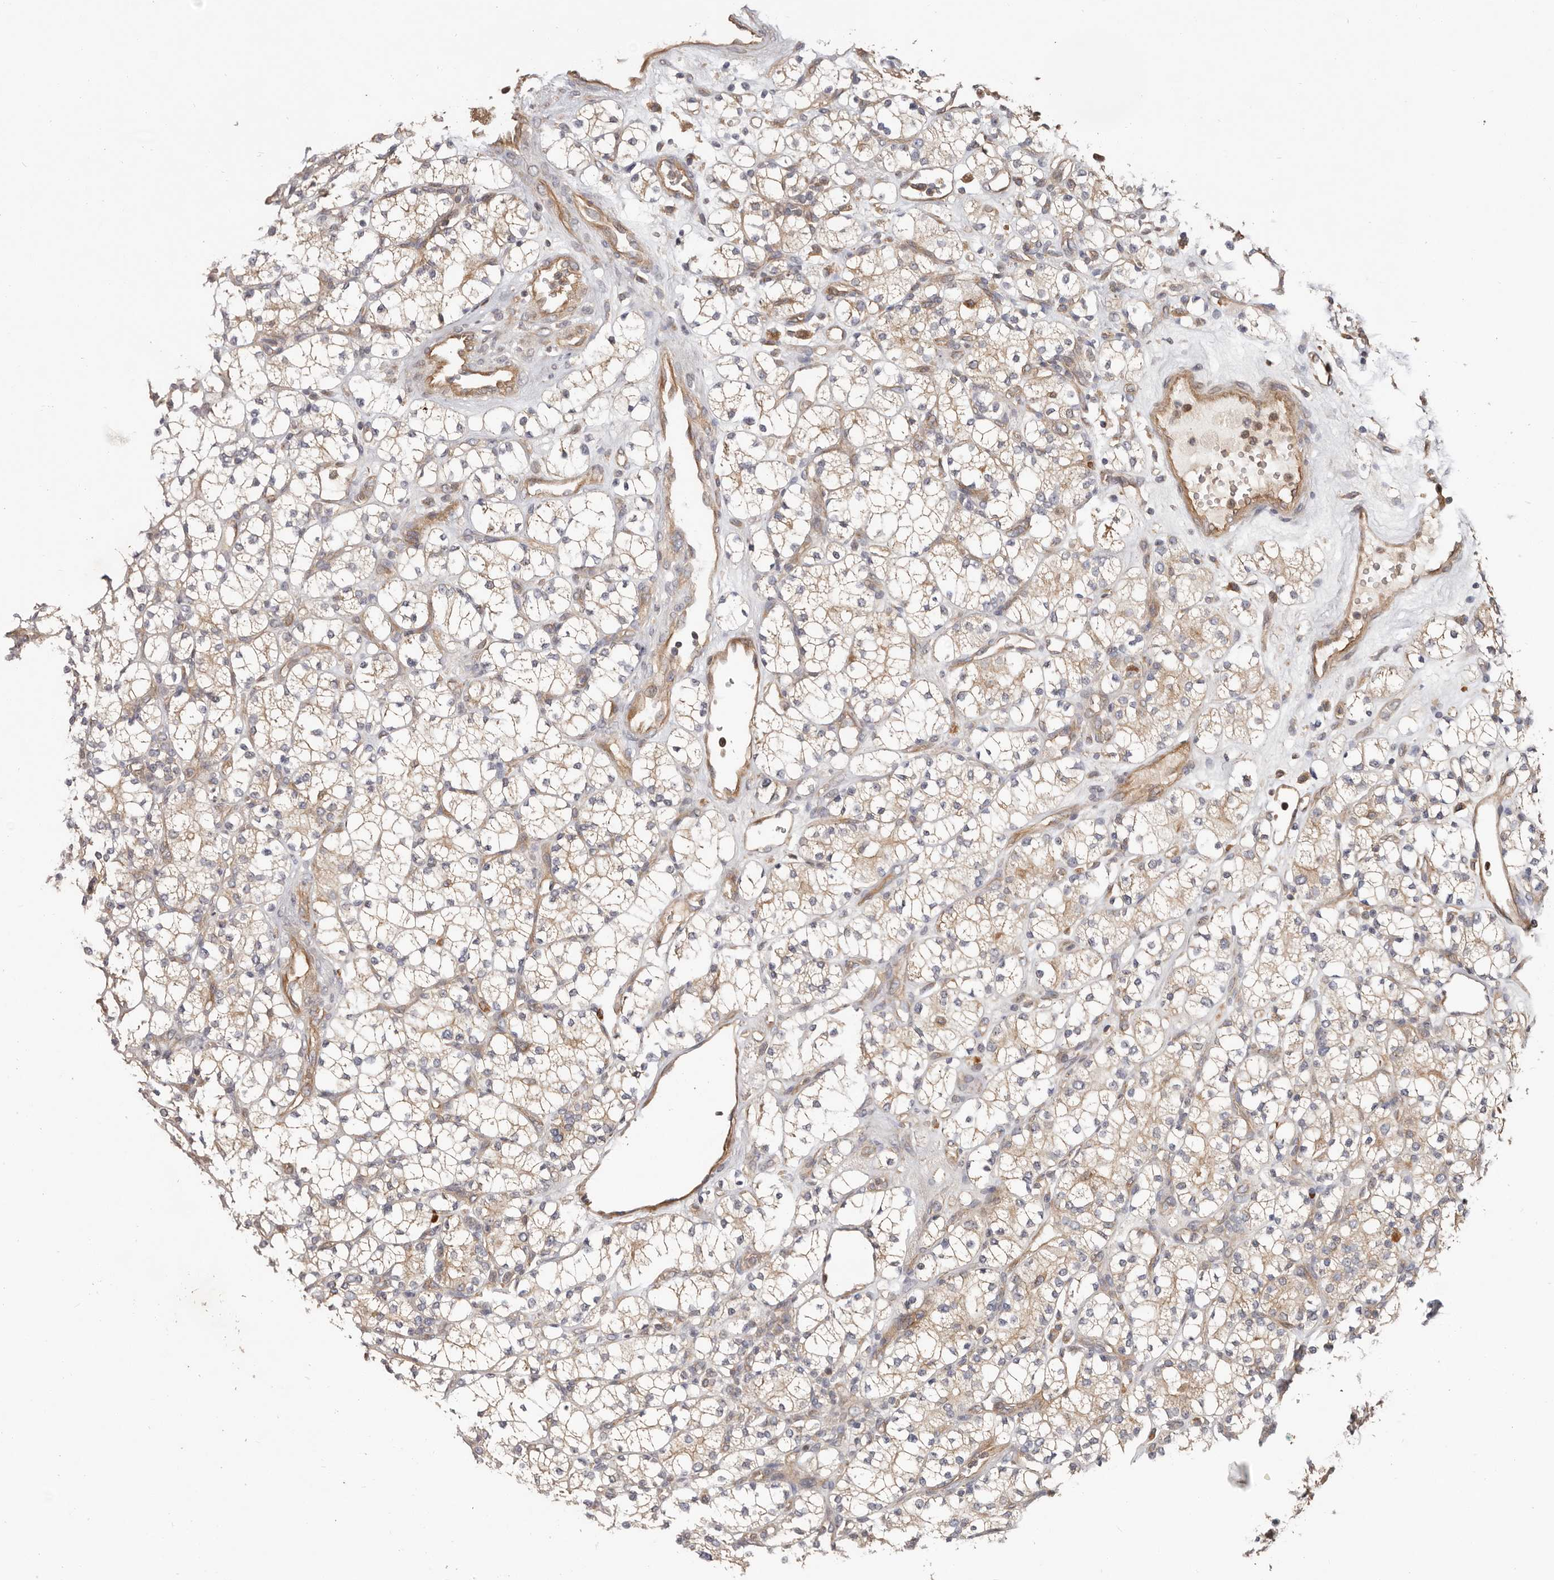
{"staining": {"intensity": "weak", "quantity": ">75%", "location": "cytoplasmic/membranous"}, "tissue": "renal cancer", "cell_type": "Tumor cells", "image_type": "cancer", "snomed": [{"axis": "morphology", "description": "Adenocarcinoma, NOS"}, {"axis": "topography", "description": "Kidney"}], "caption": "Tumor cells display low levels of weak cytoplasmic/membranous positivity in approximately >75% of cells in human renal cancer. (DAB (3,3'-diaminobenzidine) = brown stain, brightfield microscopy at high magnification).", "gene": "MACF1", "patient": {"sex": "male", "age": 77}}